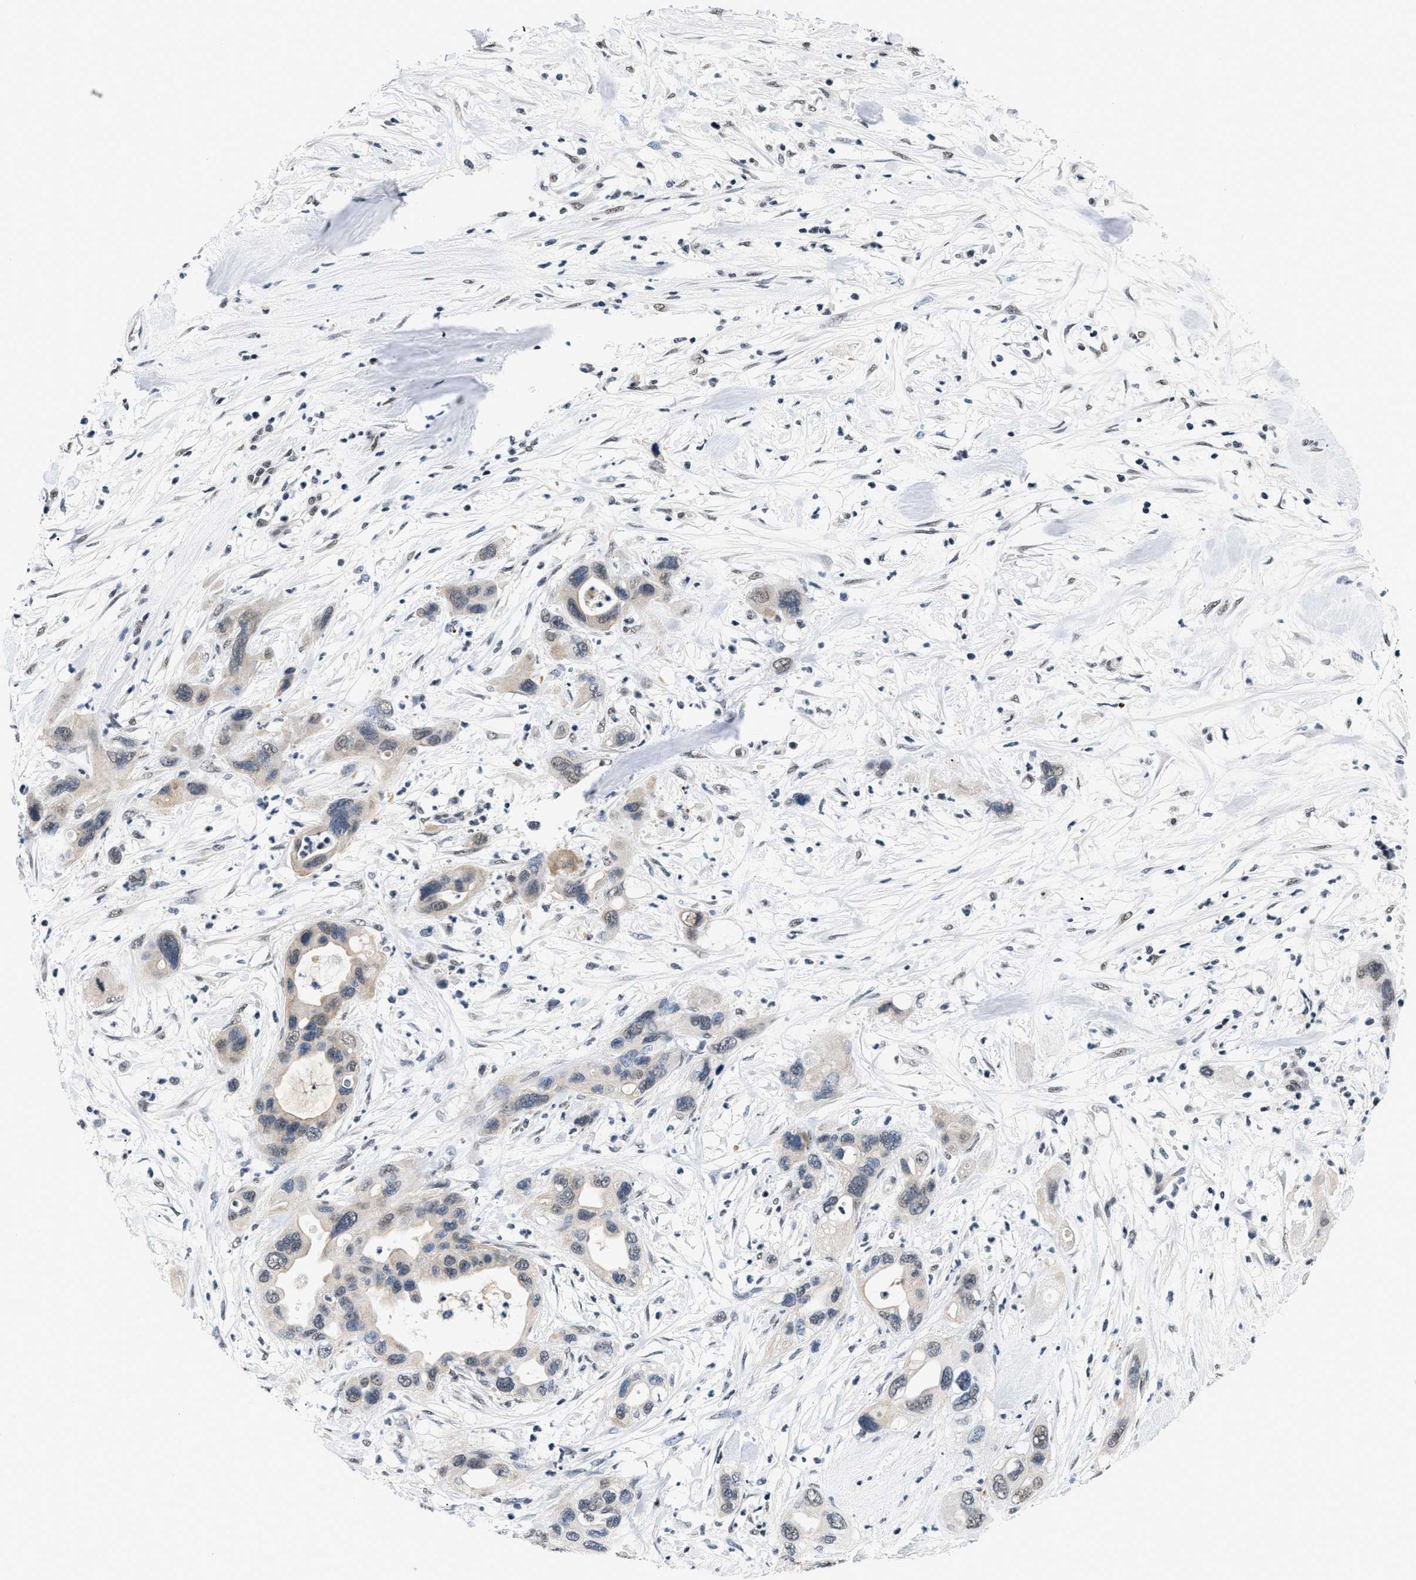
{"staining": {"intensity": "weak", "quantity": "<25%", "location": "cytoplasmic/membranous,nuclear"}, "tissue": "pancreatic cancer", "cell_type": "Tumor cells", "image_type": "cancer", "snomed": [{"axis": "morphology", "description": "Adenocarcinoma, NOS"}, {"axis": "topography", "description": "Pancreas"}], "caption": "Immunohistochemical staining of pancreatic adenocarcinoma demonstrates no significant positivity in tumor cells.", "gene": "RAF1", "patient": {"sex": "female", "age": 71}}